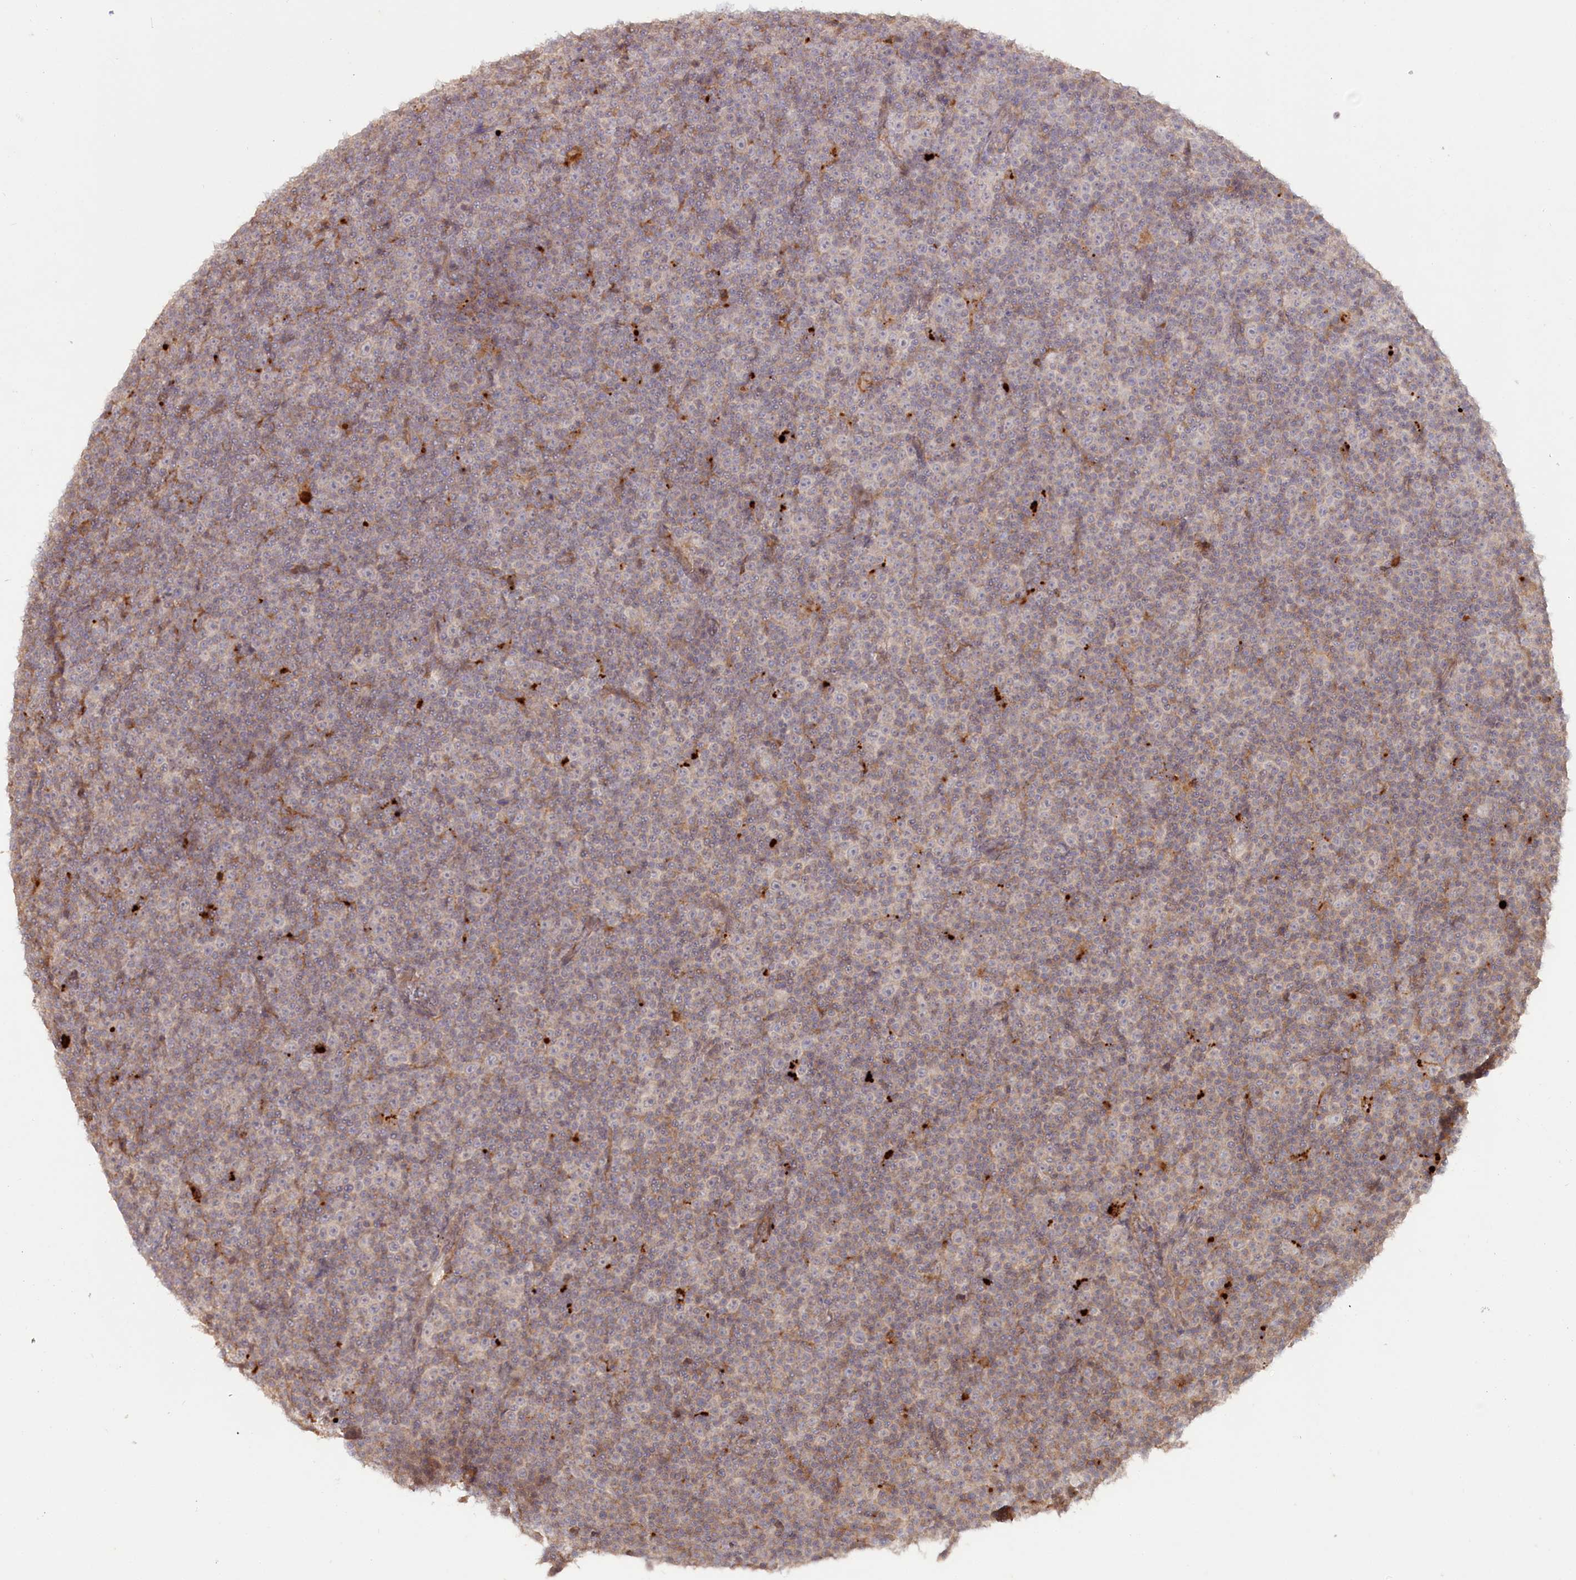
{"staining": {"intensity": "negative", "quantity": "none", "location": "none"}, "tissue": "lymphoma", "cell_type": "Tumor cells", "image_type": "cancer", "snomed": [{"axis": "morphology", "description": "Malignant lymphoma, non-Hodgkin's type, Low grade"}, {"axis": "topography", "description": "Lymph node"}], "caption": "Tumor cells are negative for protein expression in human low-grade malignant lymphoma, non-Hodgkin's type.", "gene": "PSAPL1", "patient": {"sex": "female", "age": 67}}